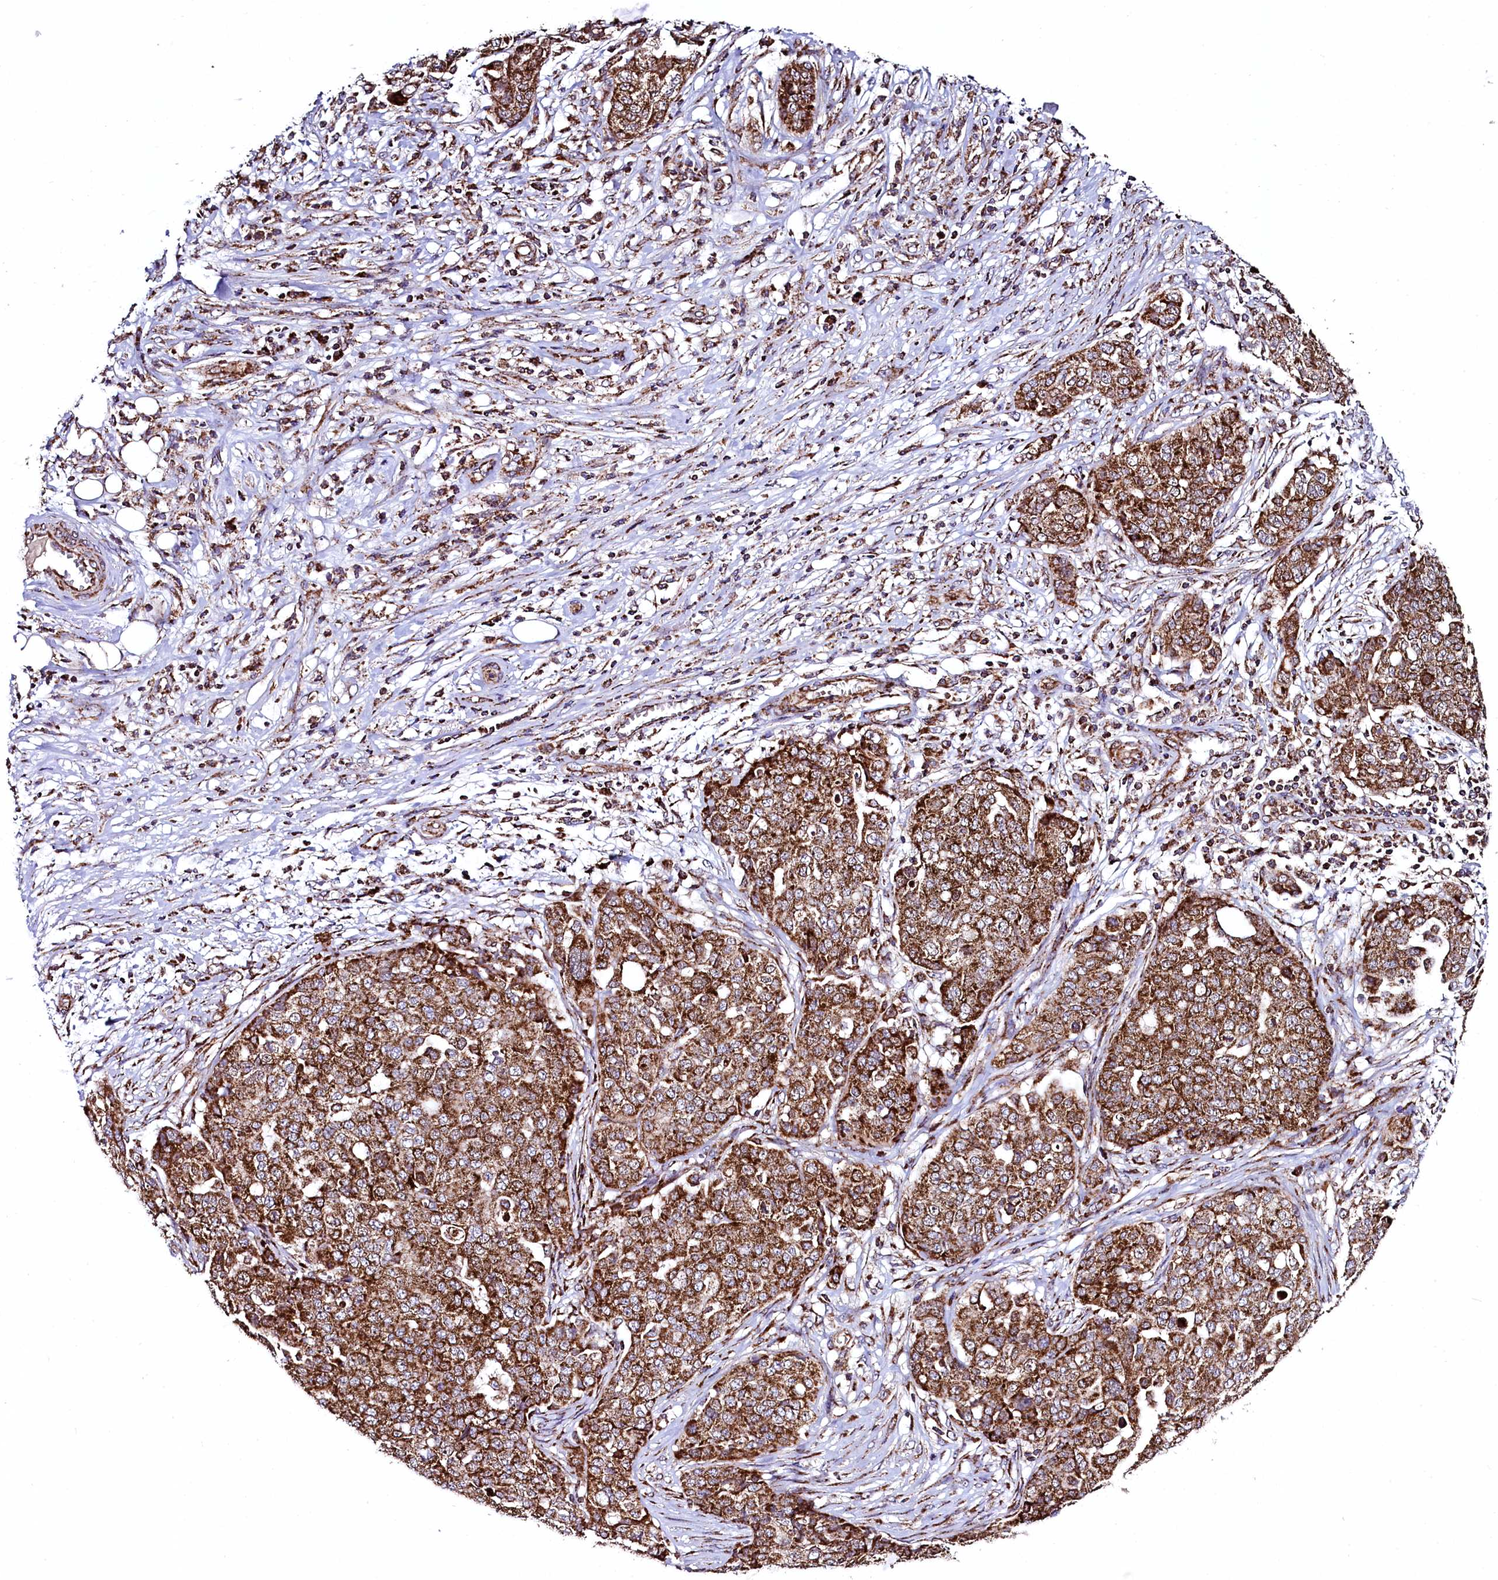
{"staining": {"intensity": "strong", "quantity": ">75%", "location": "cytoplasmic/membranous"}, "tissue": "ovarian cancer", "cell_type": "Tumor cells", "image_type": "cancer", "snomed": [{"axis": "morphology", "description": "Cystadenocarcinoma, serous, NOS"}, {"axis": "topography", "description": "Soft tissue"}, {"axis": "topography", "description": "Ovary"}], "caption": "Tumor cells demonstrate high levels of strong cytoplasmic/membranous expression in approximately >75% of cells in human serous cystadenocarcinoma (ovarian). Using DAB (brown) and hematoxylin (blue) stains, captured at high magnification using brightfield microscopy.", "gene": "CLYBL", "patient": {"sex": "female", "age": 57}}